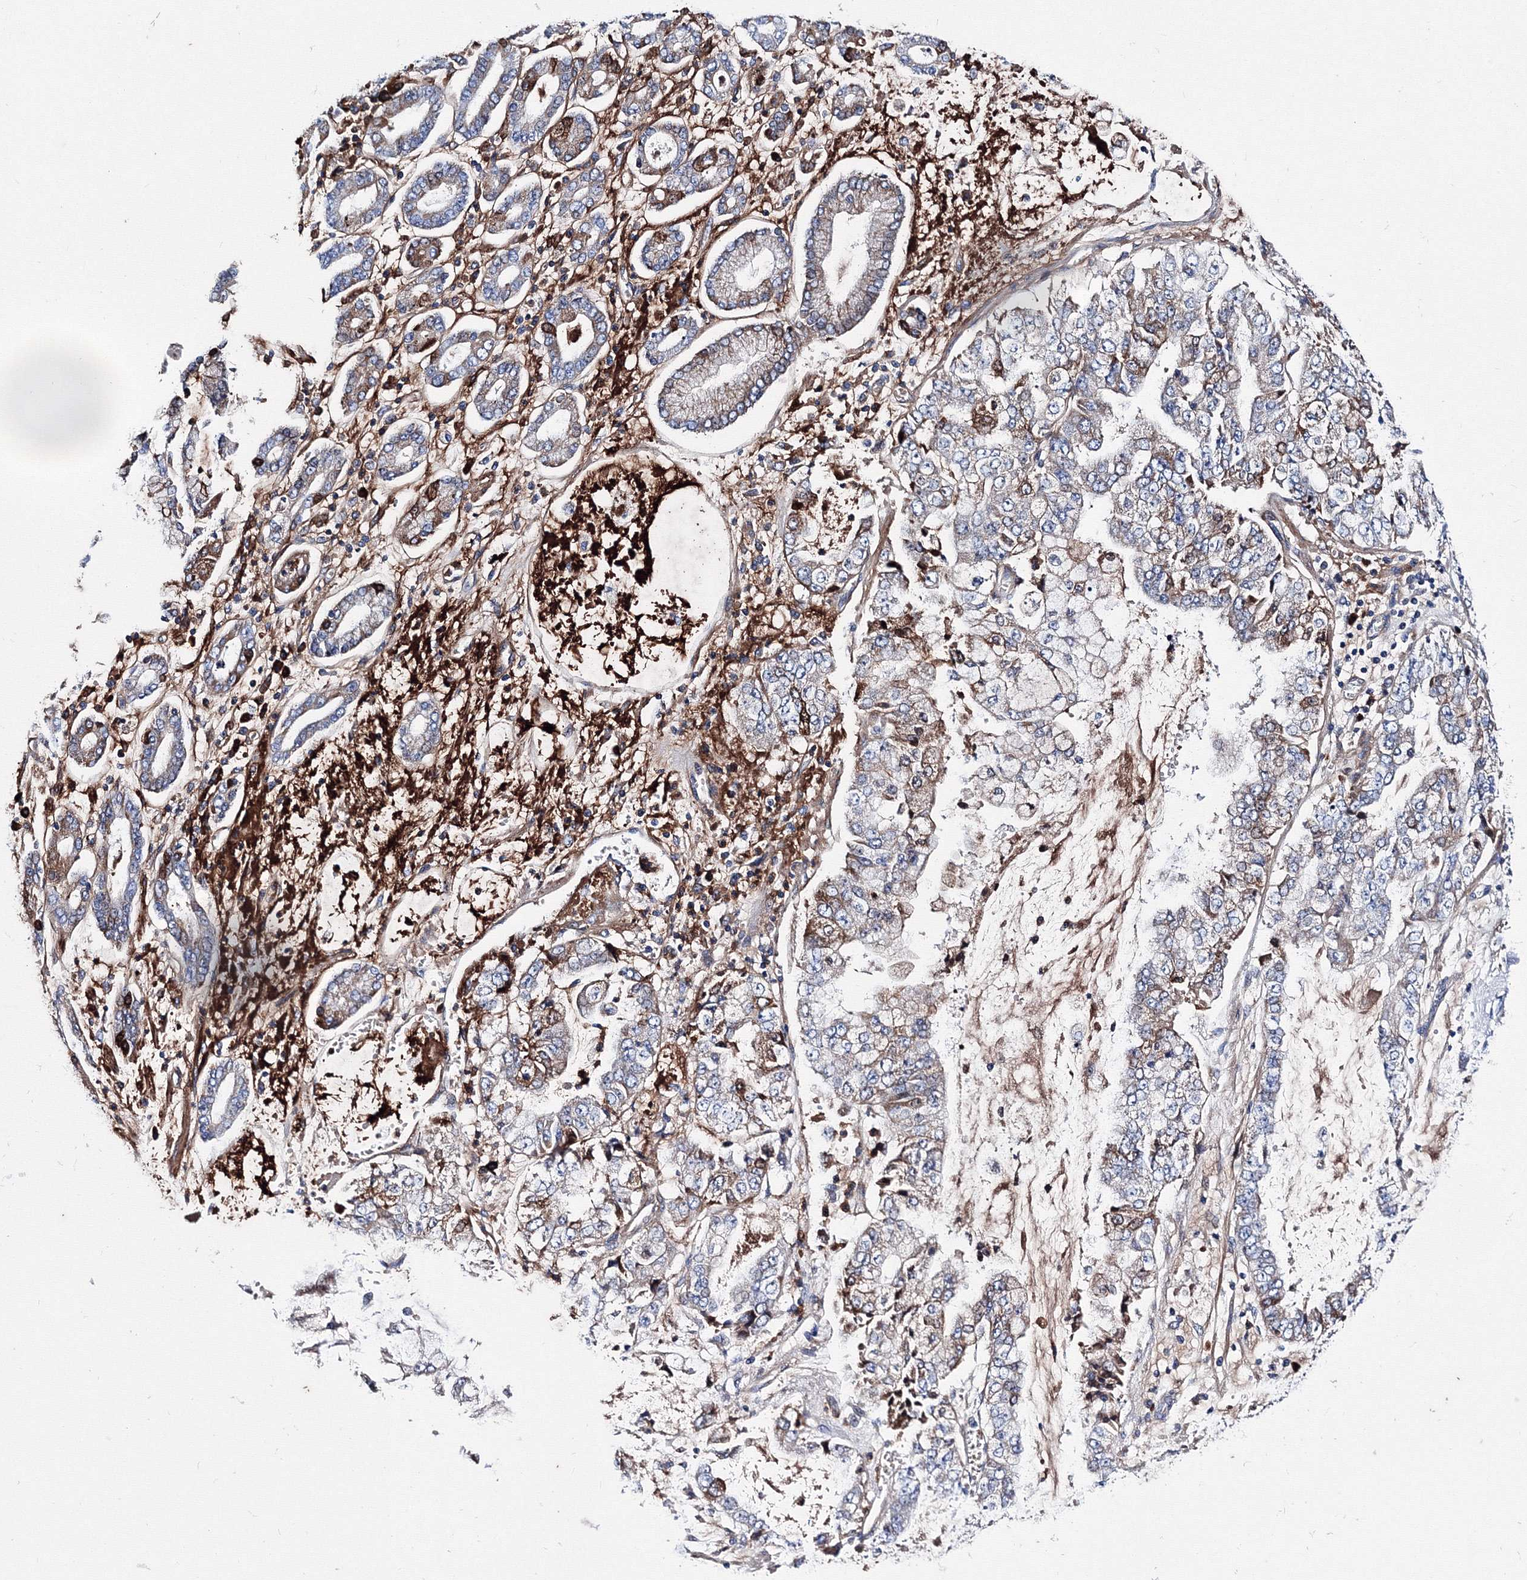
{"staining": {"intensity": "weak", "quantity": "<25%", "location": "cytoplasmic/membranous"}, "tissue": "stomach cancer", "cell_type": "Tumor cells", "image_type": "cancer", "snomed": [{"axis": "morphology", "description": "Adenocarcinoma, NOS"}, {"axis": "topography", "description": "Stomach"}], "caption": "Tumor cells show no significant protein positivity in stomach cancer (adenocarcinoma).", "gene": "TRPM2", "patient": {"sex": "male", "age": 76}}